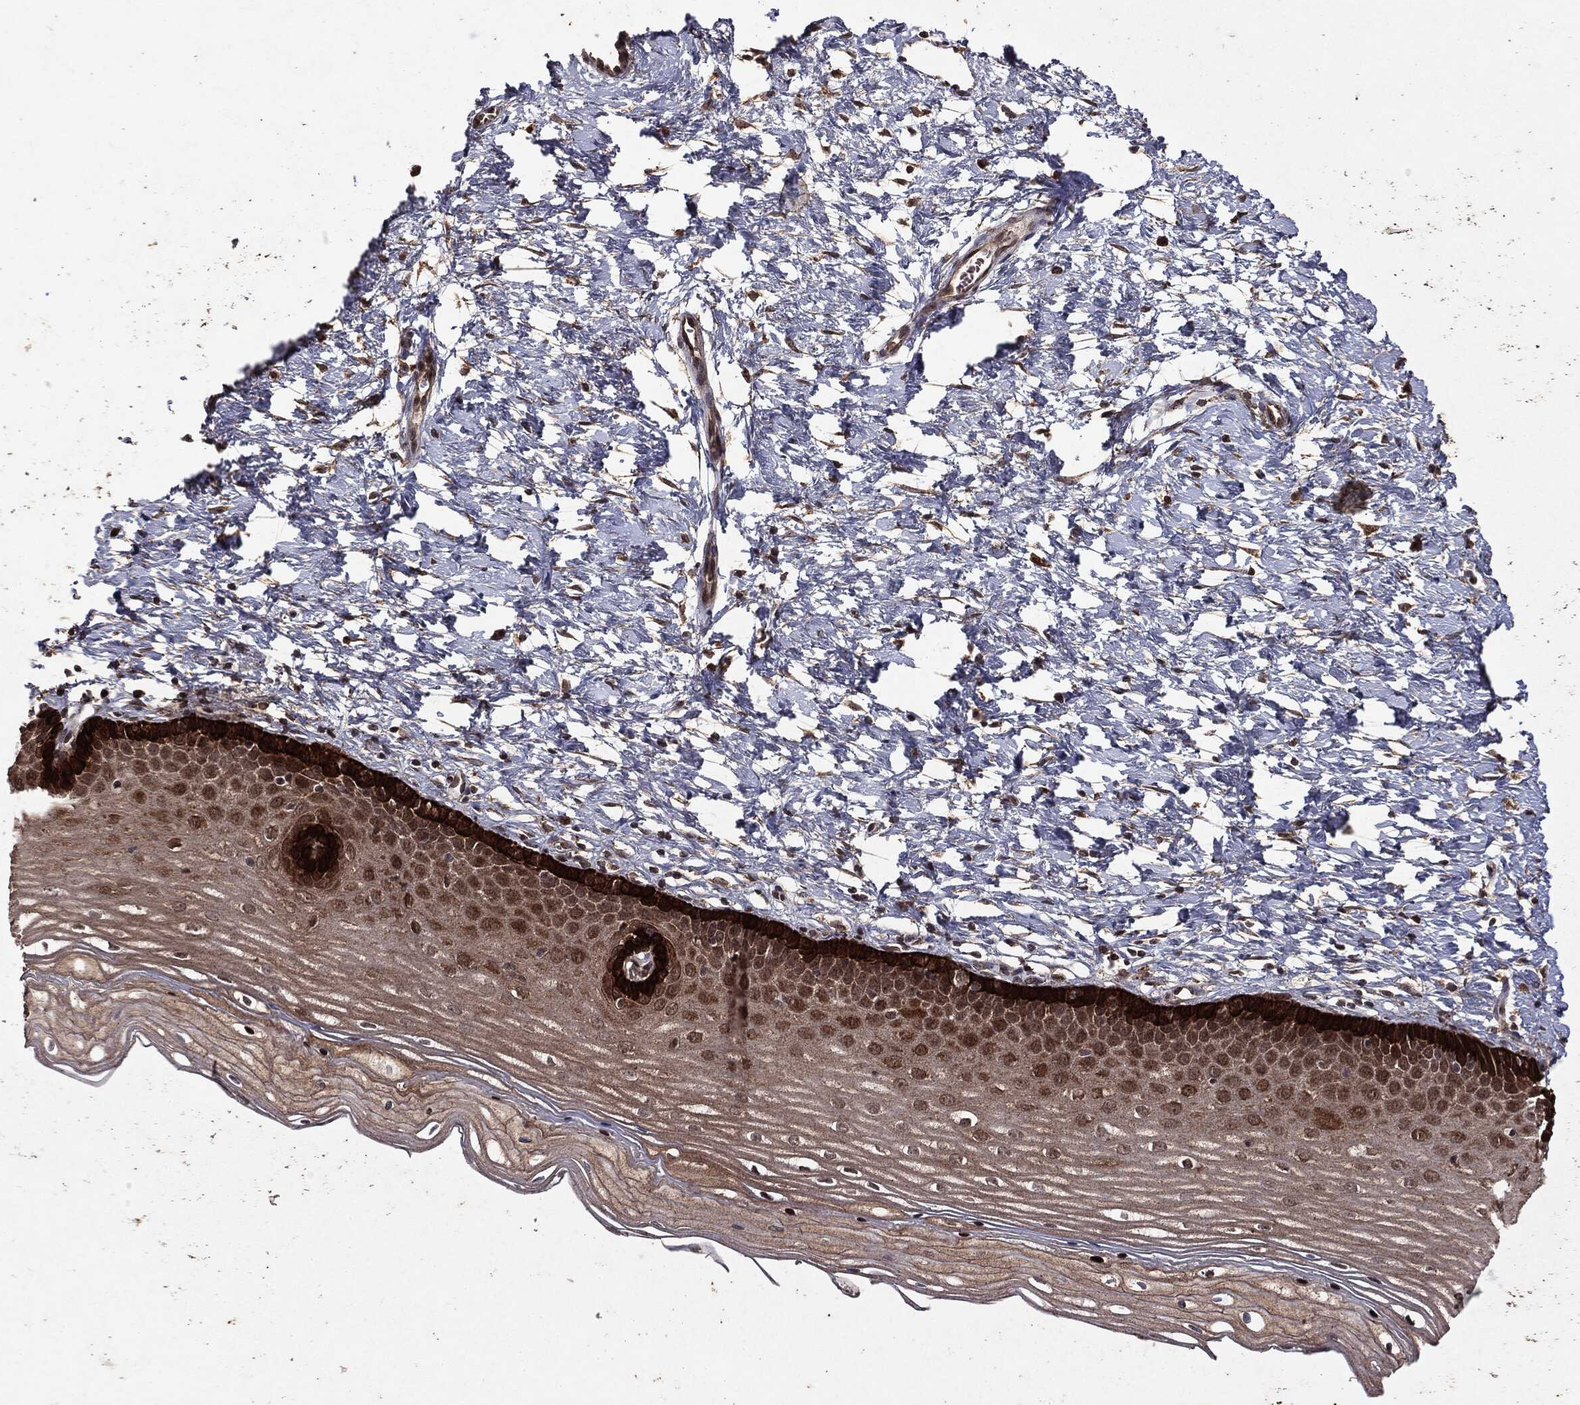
{"staining": {"intensity": "moderate", "quantity": "25%-75%", "location": "cytoplasmic/membranous,nuclear"}, "tissue": "cervix", "cell_type": "Glandular cells", "image_type": "normal", "snomed": [{"axis": "morphology", "description": "Normal tissue, NOS"}, {"axis": "topography", "description": "Cervix"}], "caption": "Immunohistochemistry (DAB (3,3'-diaminobenzidine)) staining of benign human cervix shows moderate cytoplasmic/membranous,nuclear protein staining in approximately 25%-75% of glandular cells. (DAB (3,3'-diaminobenzidine) IHC with brightfield microscopy, high magnification).", "gene": "MTOR", "patient": {"sex": "female", "age": 37}}